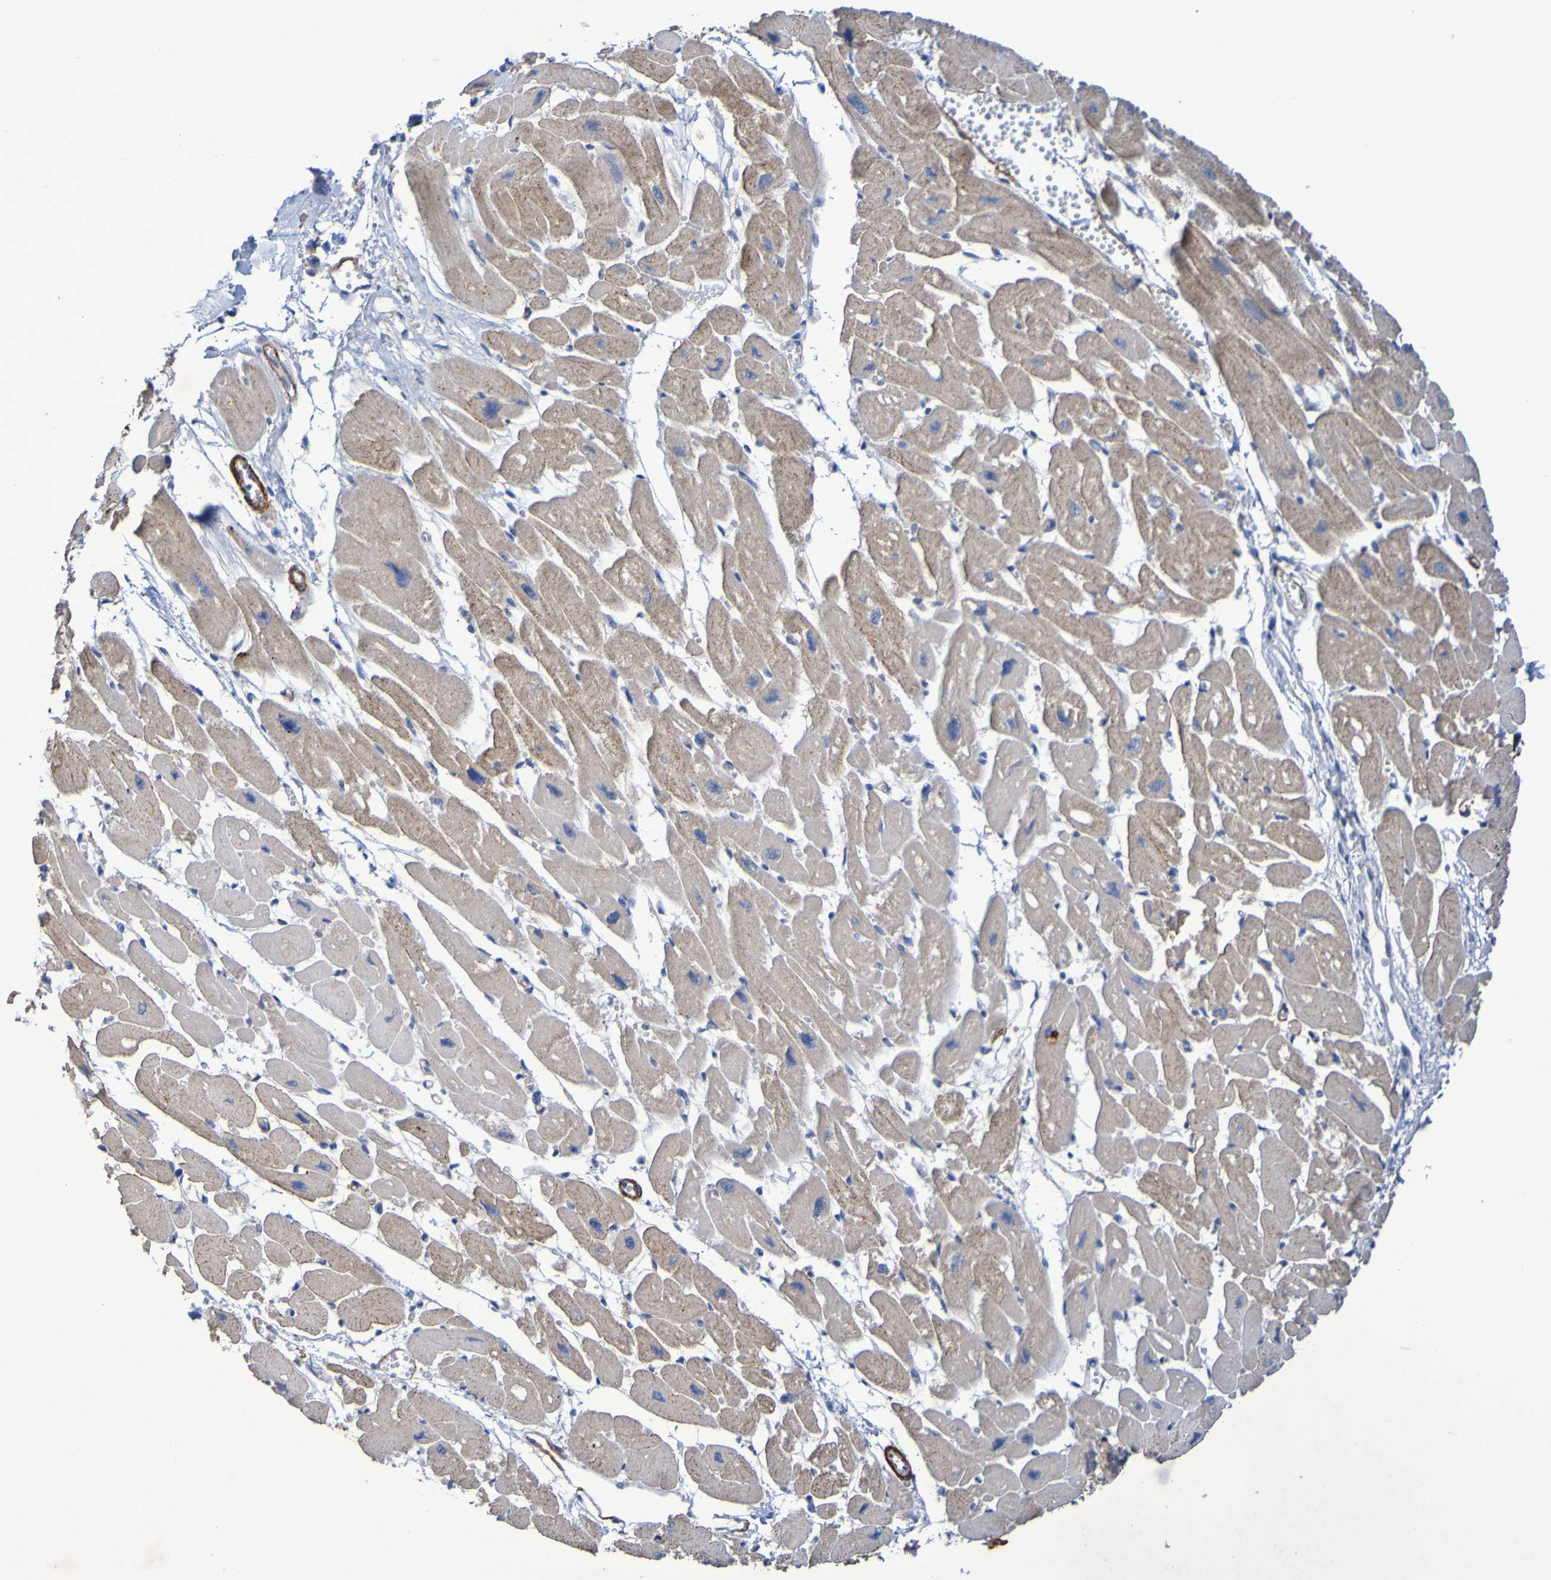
{"staining": {"intensity": "moderate", "quantity": "25%-75%", "location": "cytoplasmic/membranous"}, "tissue": "heart muscle", "cell_type": "Cardiomyocytes", "image_type": "normal", "snomed": [{"axis": "morphology", "description": "Normal tissue, NOS"}, {"axis": "topography", "description": "Heart"}], "caption": "A photomicrograph of heart muscle stained for a protein displays moderate cytoplasmic/membranous brown staining in cardiomyocytes. (DAB (3,3'-diaminobenzidine) IHC, brown staining for protein, blue staining for nuclei).", "gene": "SRPRB", "patient": {"sex": "female", "age": 54}}